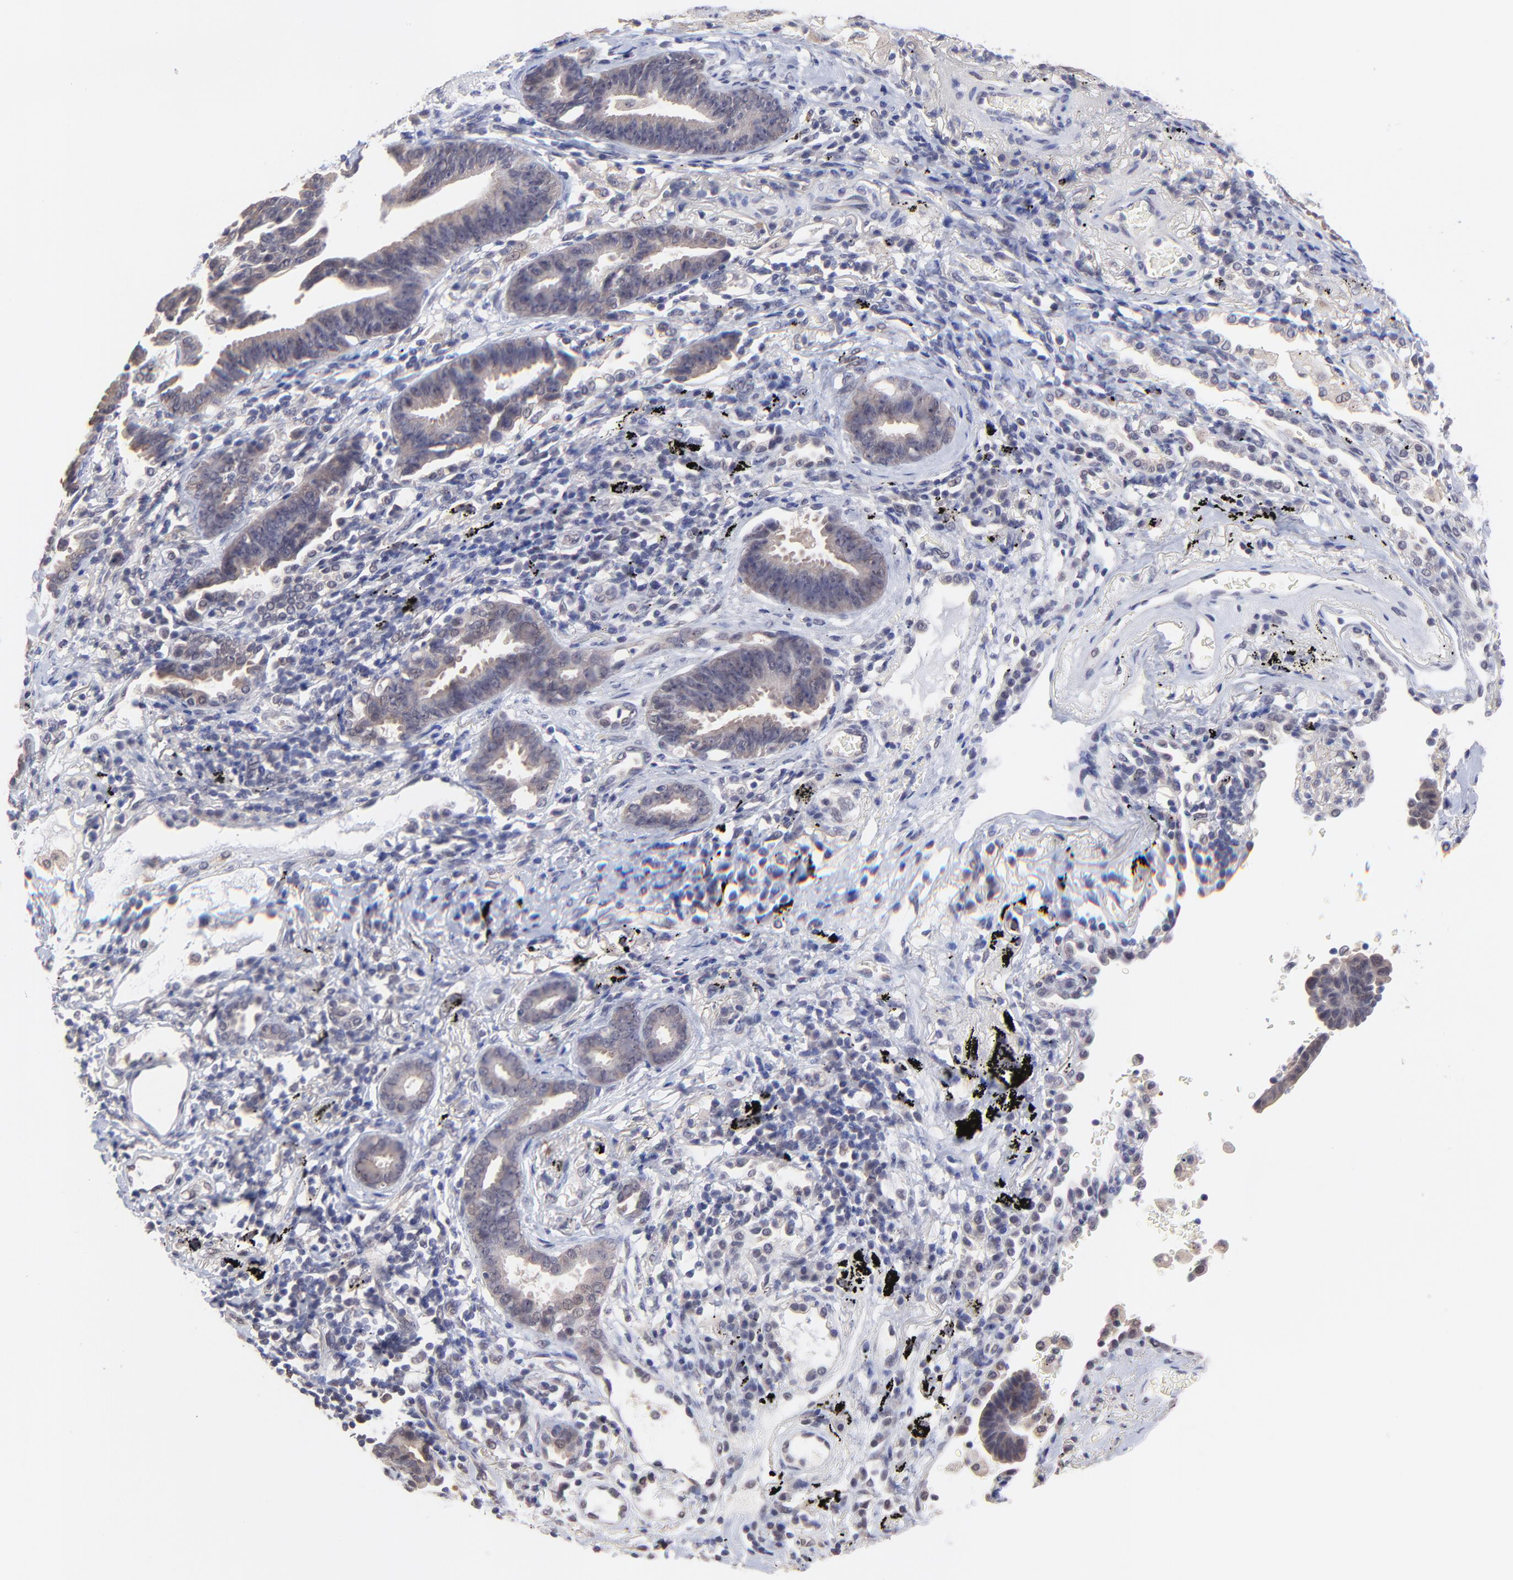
{"staining": {"intensity": "weak", "quantity": ">75%", "location": "cytoplasmic/membranous"}, "tissue": "lung cancer", "cell_type": "Tumor cells", "image_type": "cancer", "snomed": [{"axis": "morphology", "description": "Adenocarcinoma, NOS"}, {"axis": "topography", "description": "Lung"}], "caption": "Adenocarcinoma (lung) tissue exhibits weak cytoplasmic/membranous positivity in approximately >75% of tumor cells", "gene": "ZNF747", "patient": {"sex": "female", "age": 64}}